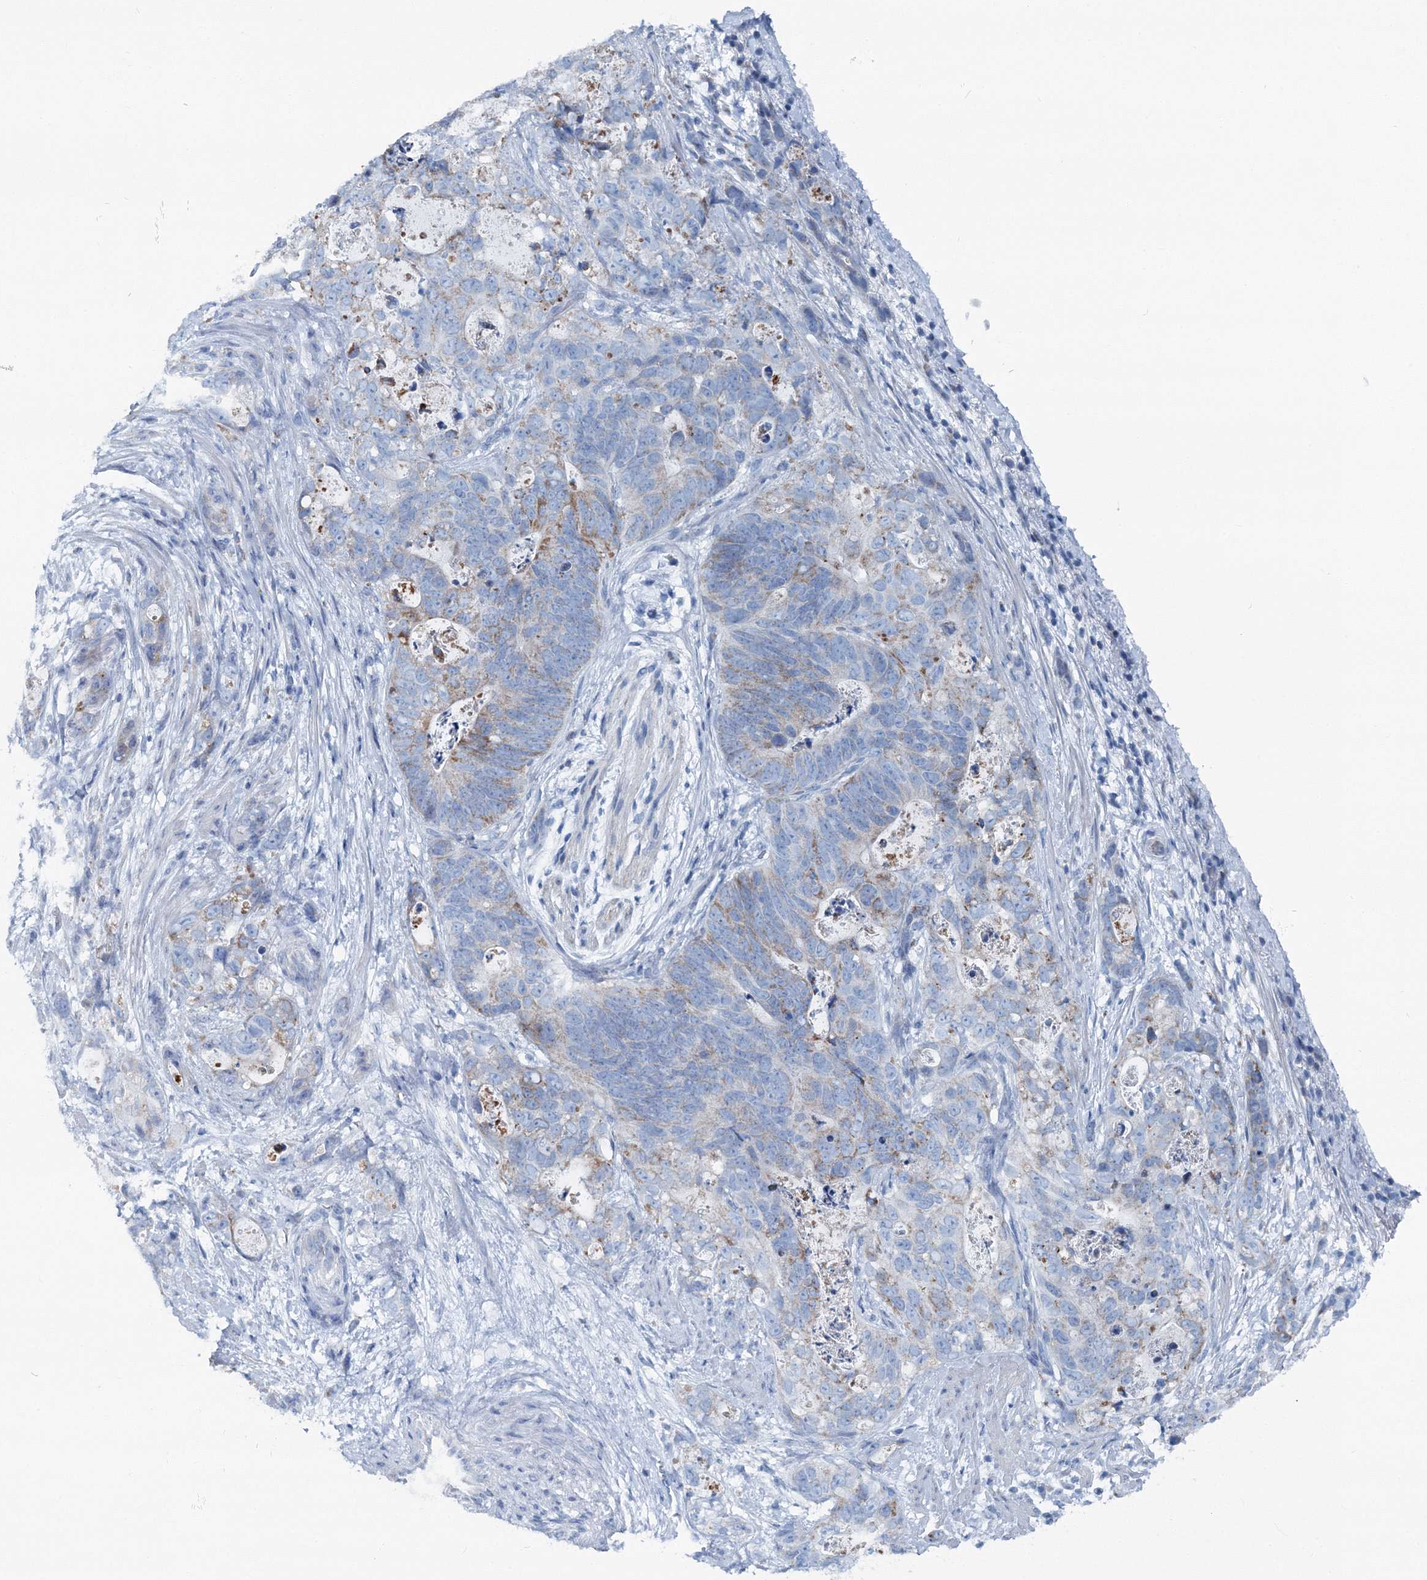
{"staining": {"intensity": "moderate", "quantity": "<25%", "location": "cytoplasmic/membranous"}, "tissue": "stomach cancer", "cell_type": "Tumor cells", "image_type": "cancer", "snomed": [{"axis": "morphology", "description": "Normal tissue, NOS"}, {"axis": "morphology", "description": "Adenocarcinoma, NOS"}, {"axis": "topography", "description": "Stomach"}], "caption": "The histopathology image exhibits a brown stain indicating the presence of a protein in the cytoplasmic/membranous of tumor cells in adenocarcinoma (stomach). The staining is performed using DAB (3,3'-diaminobenzidine) brown chromogen to label protein expression. The nuclei are counter-stained blue using hematoxylin.", "gene": "GABARAPL2", "patient": {"sex": "female", "age": 89}}